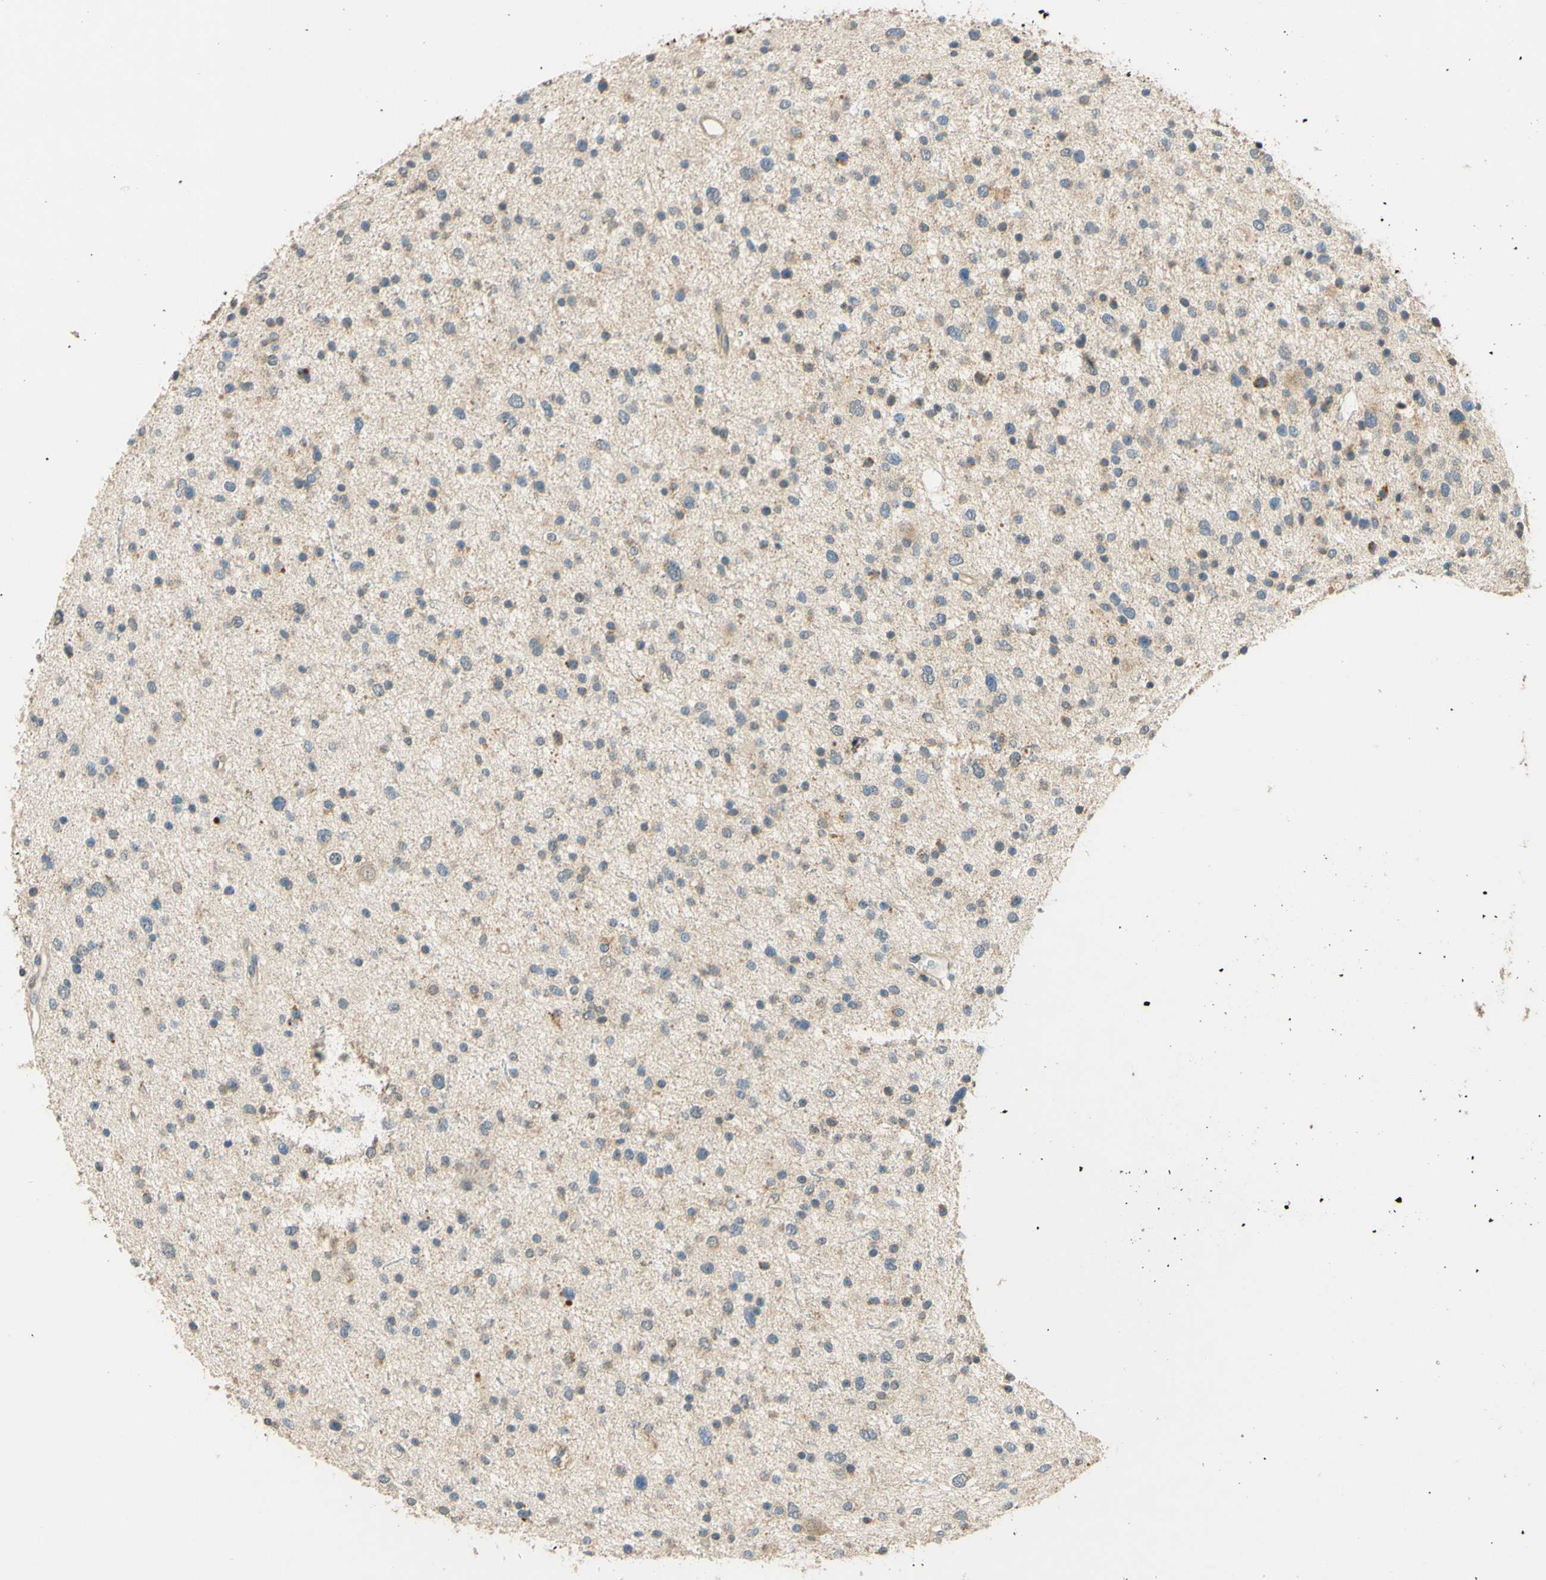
{"staining": {"intensity": "weak", "quantity": "25%-75%", "location": "cytoplasmic/membranous"}, "tissue": "glioma", "cell_type": "Tumor cells", "image_type": "cancer", "snomed": [{"axis": "morphology", "description": "Glioma, malignant, Low grade"}, {"axis": "topography", "description": "Brain"}], "caption": "IHC image of neoplastic tissue: human glioma stained using immunohistochemistry (IHC) reveals low levels of weak protein expression localized specifically in the cytoplasmic/membranous of tumor cells, appearing as a cytoplasmic/membranous brown color.", "gene": "ENTREP2", "patient": {"sex": "female", "age": 37}}